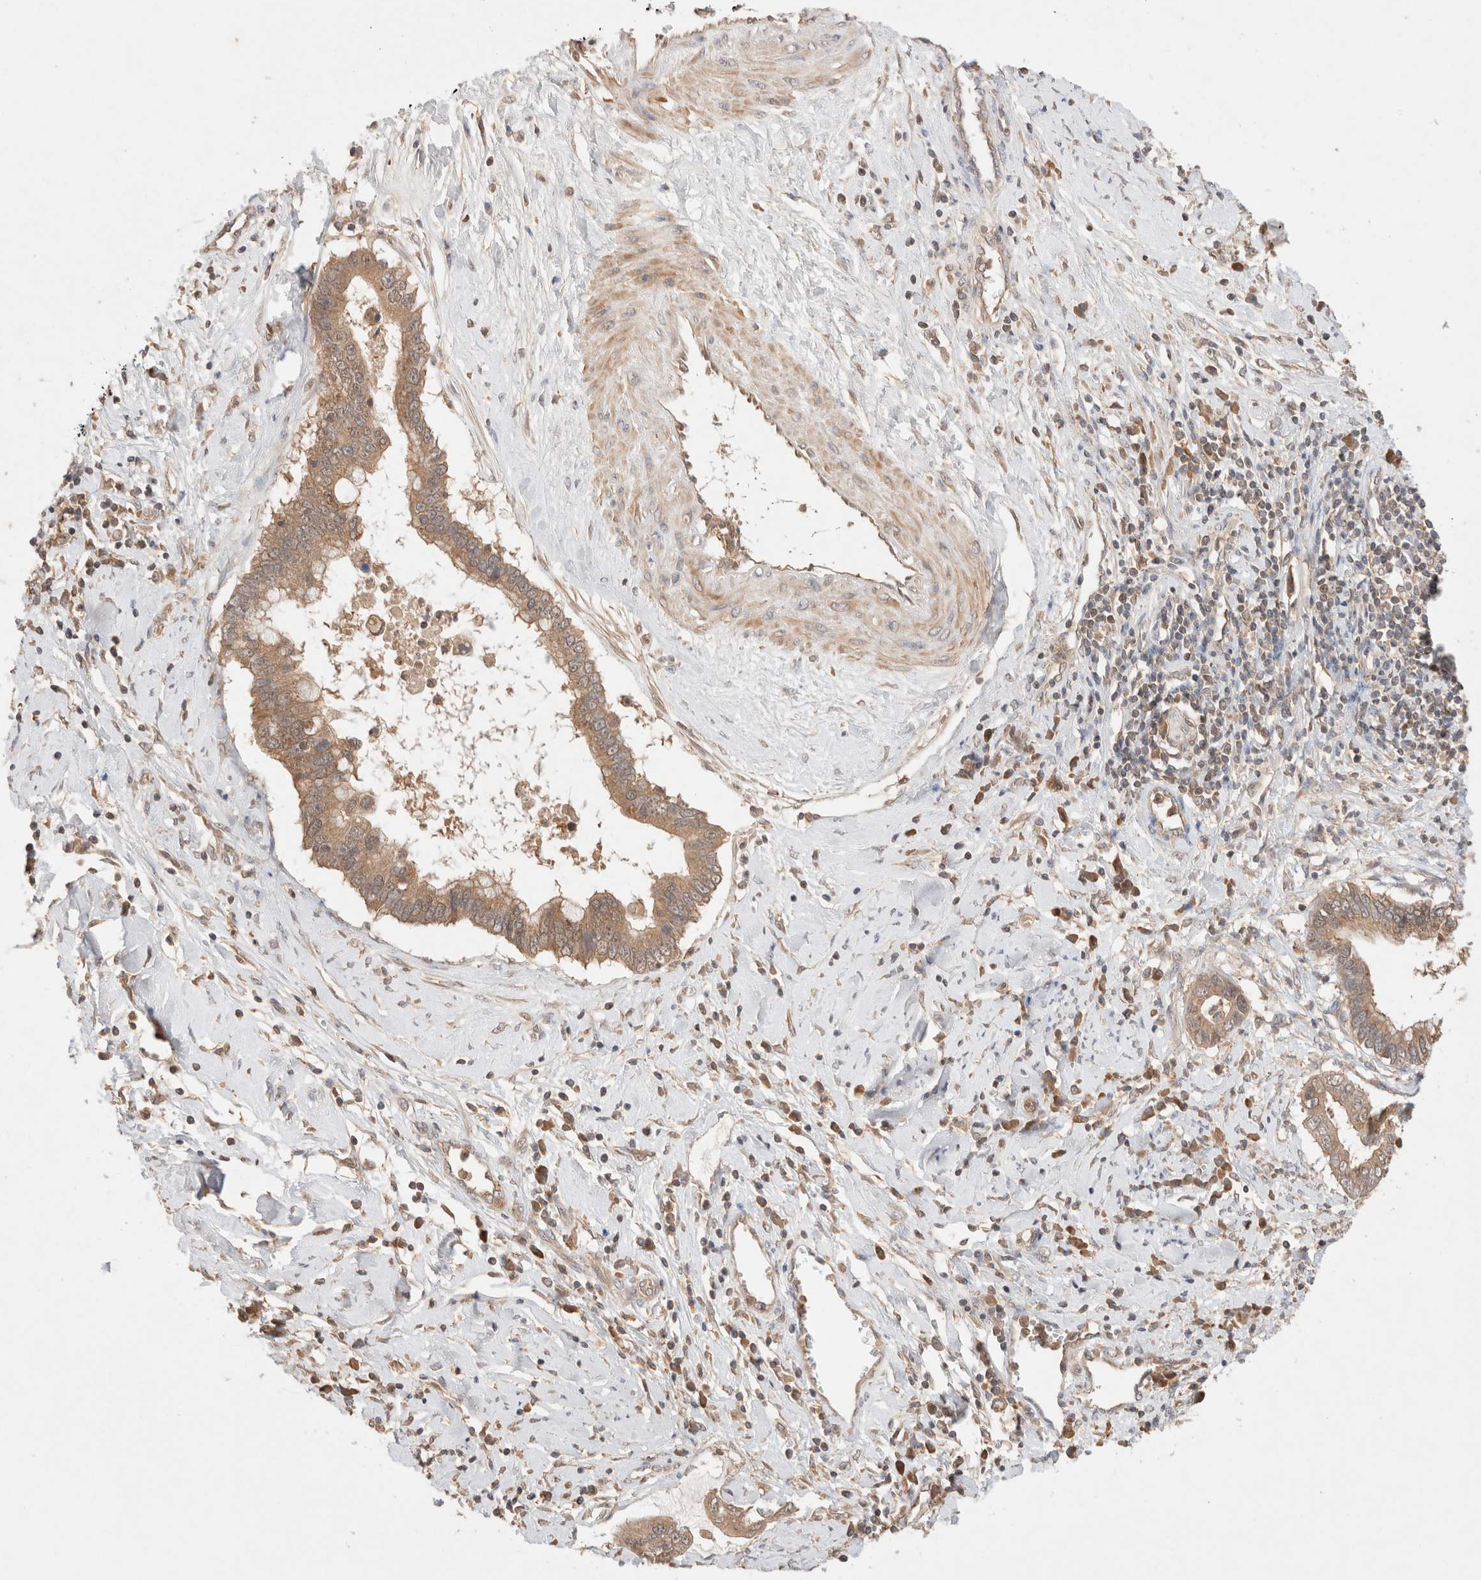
{"staining": {"intensity": "moderate", "quantity": ">75%", "location": "cytoplasmic/membranous"}, "tissue": "cervical cancer", "cell_type": "Tumor cells", "image_type": "cancer", "snomed": [{"axis": "morphology", "description": "Adenocarcinoma, NOS"}, {"axis": "topography", "description": "Cervix"}], "caption": "Protein expression analysis of human cervical cancer reveals moderate cytoplasmic/membranous staining in approximately >75% of tumor cells.", "gene": "CARNMT1", "patient": {"sex": "female", "age": 44}}